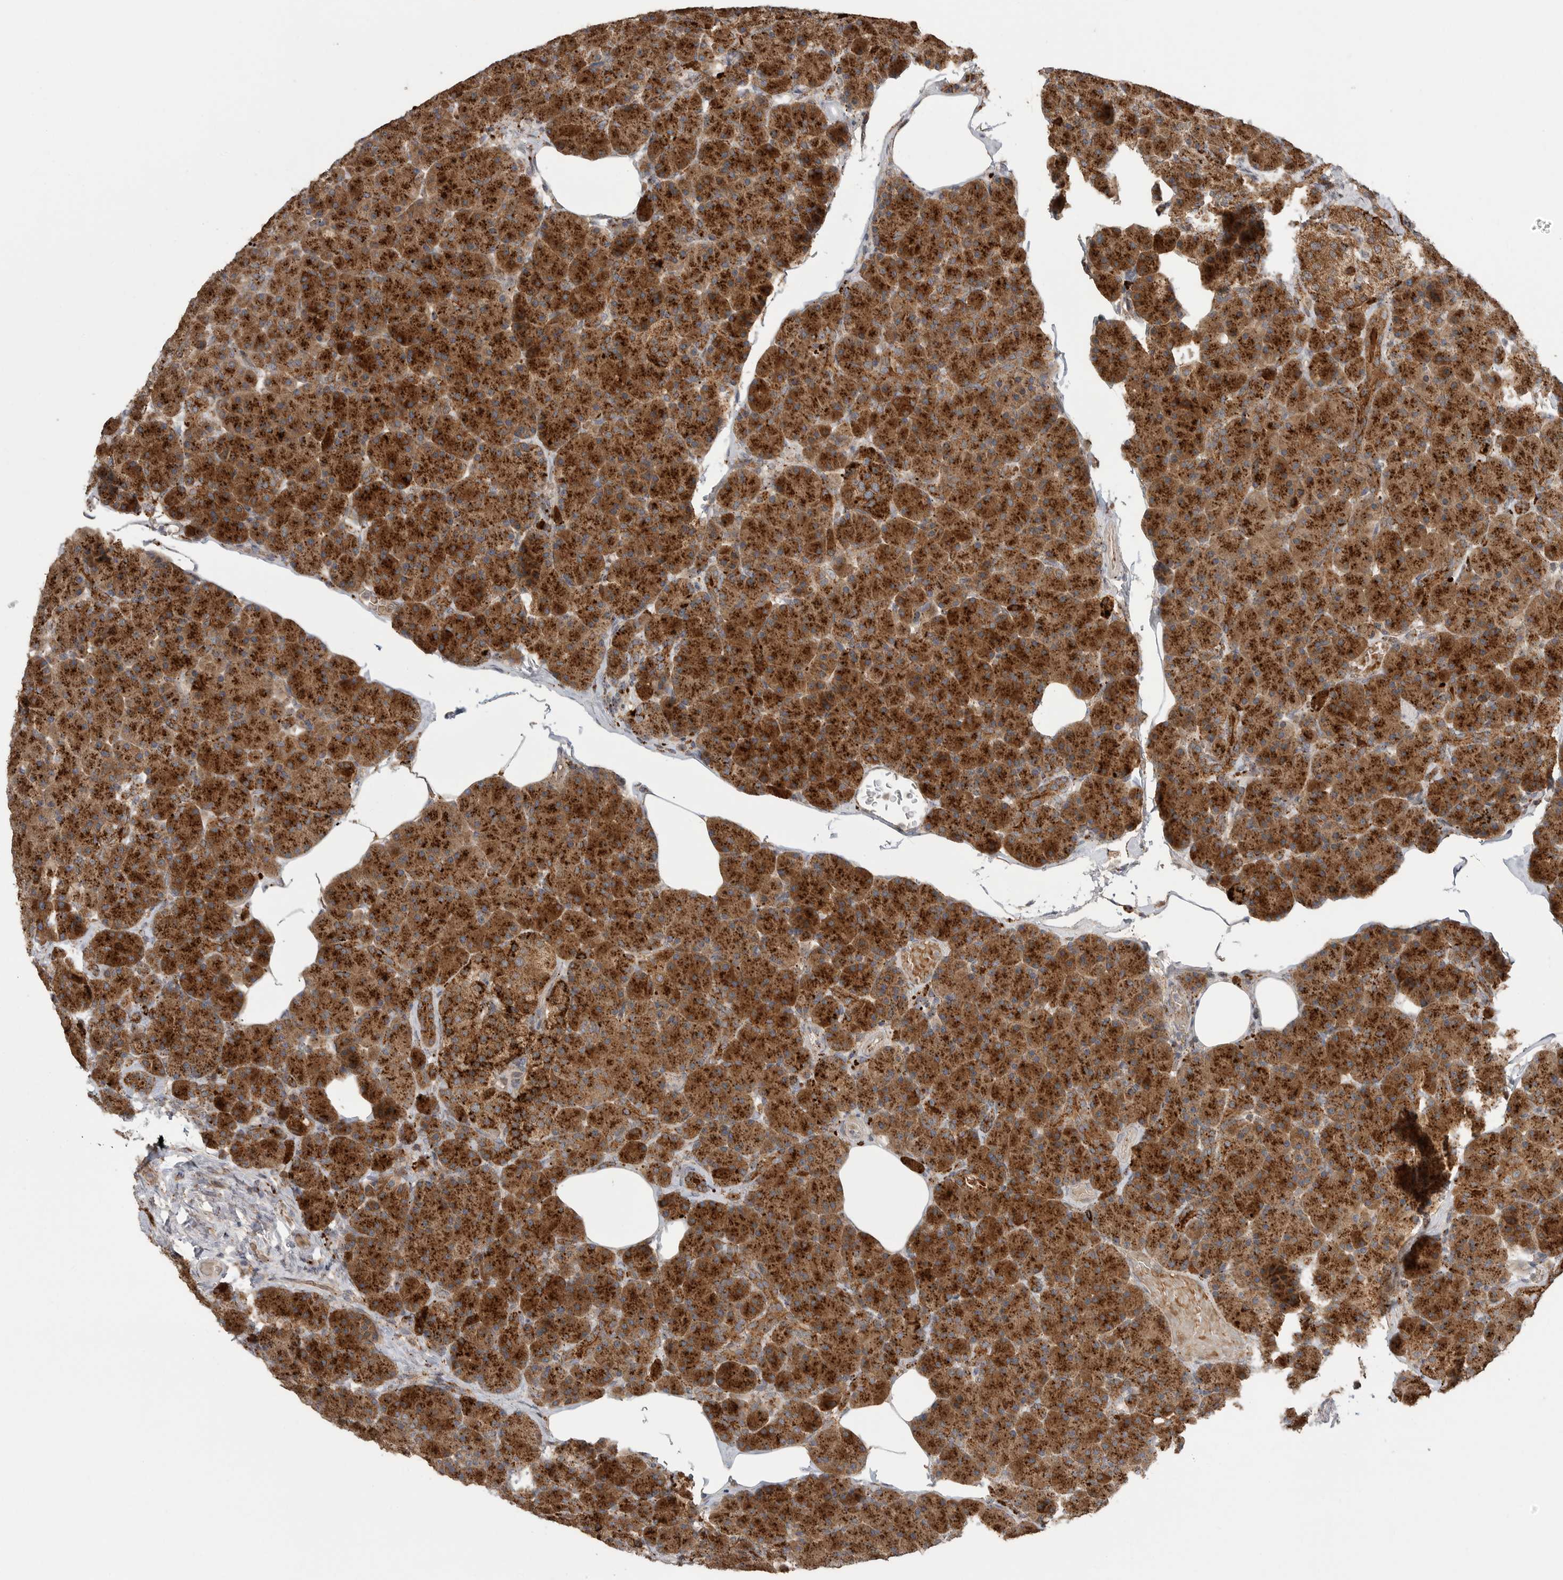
{"staining": {"intensity": "strong", "quantity": ">75%", "location": "cytoplasmic/membranous"}, "tissue": "pancreas", "cell_type": "Exocrine glandular cells", "image_type": "normal", "snomed": [{"axis": "morphology", "description": "Normal tissue, NOS"}, {"axis": "topography", "description": "Pancreas"}], "caption": "Brown immunohistochemical staining in unremarkable human pancreas displays strong cytoplasmic/membranous expression in about >75% of exocrine glandular cells.", "gene": "GALNS", "patient": {"sex": "female", "age": 43}}